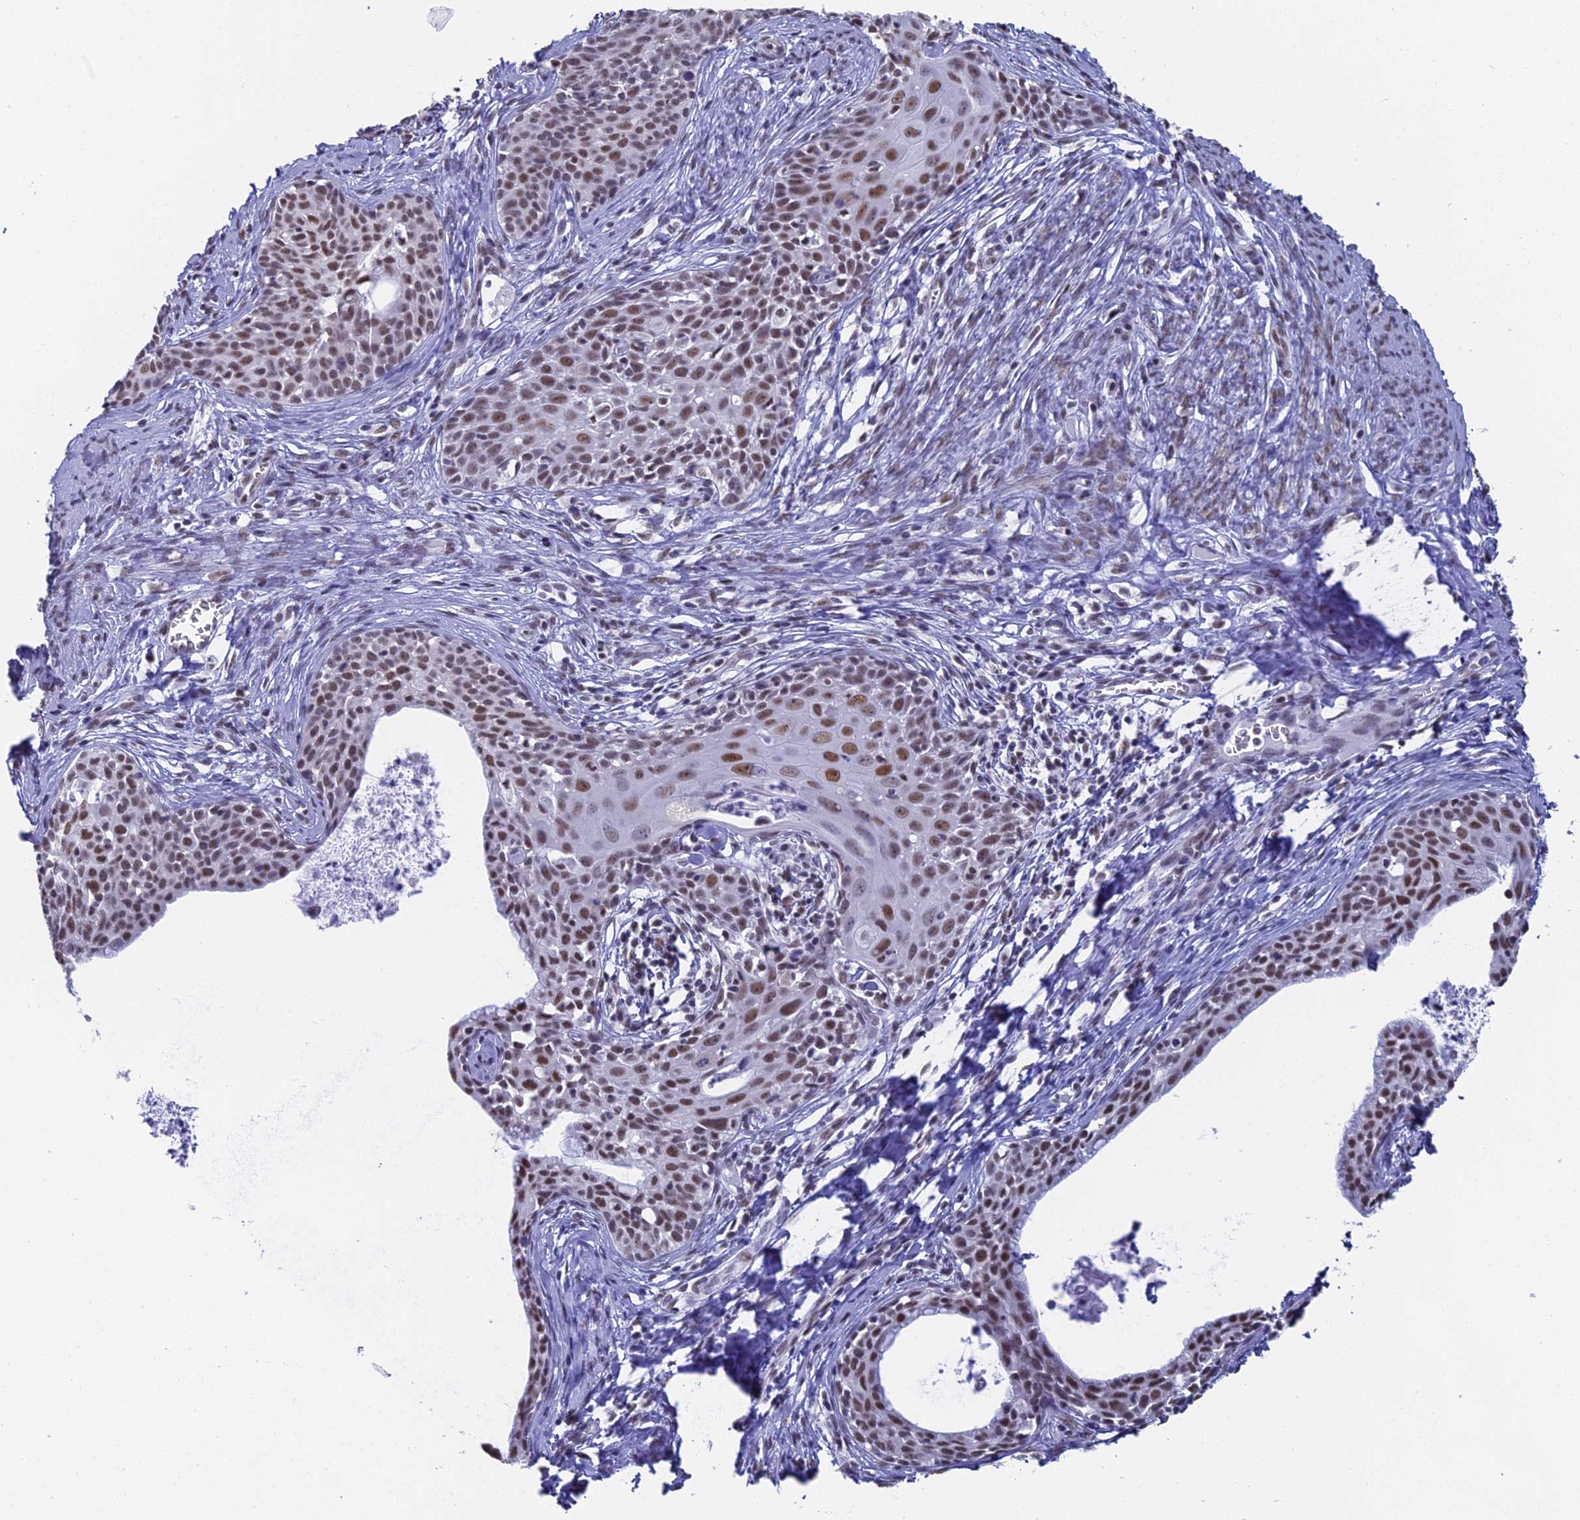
{"staining": {"intensity": "moderate", "quantity": ">75%", "location": "nuclear"}, "tissue": "cervical cancer", "cell_type": "Tumor cells", "image_type": "cancer", "snomed": [{"axis": "morphology", "description": "Squamous cell carcinoma, NOS"}, {"axis": "topography", "description": "Cervix"}], "caption": "A photomicrograph of human cervical cancer (squamous cell carcinoma) stained for a protein demonstrates moderate nuclear brown staining in tumor cells. (Brightfield microscopy of DAB IHC at high magnification).", "gene": "CD2BP2", "patient": {"sex": "female", "age": 52}}